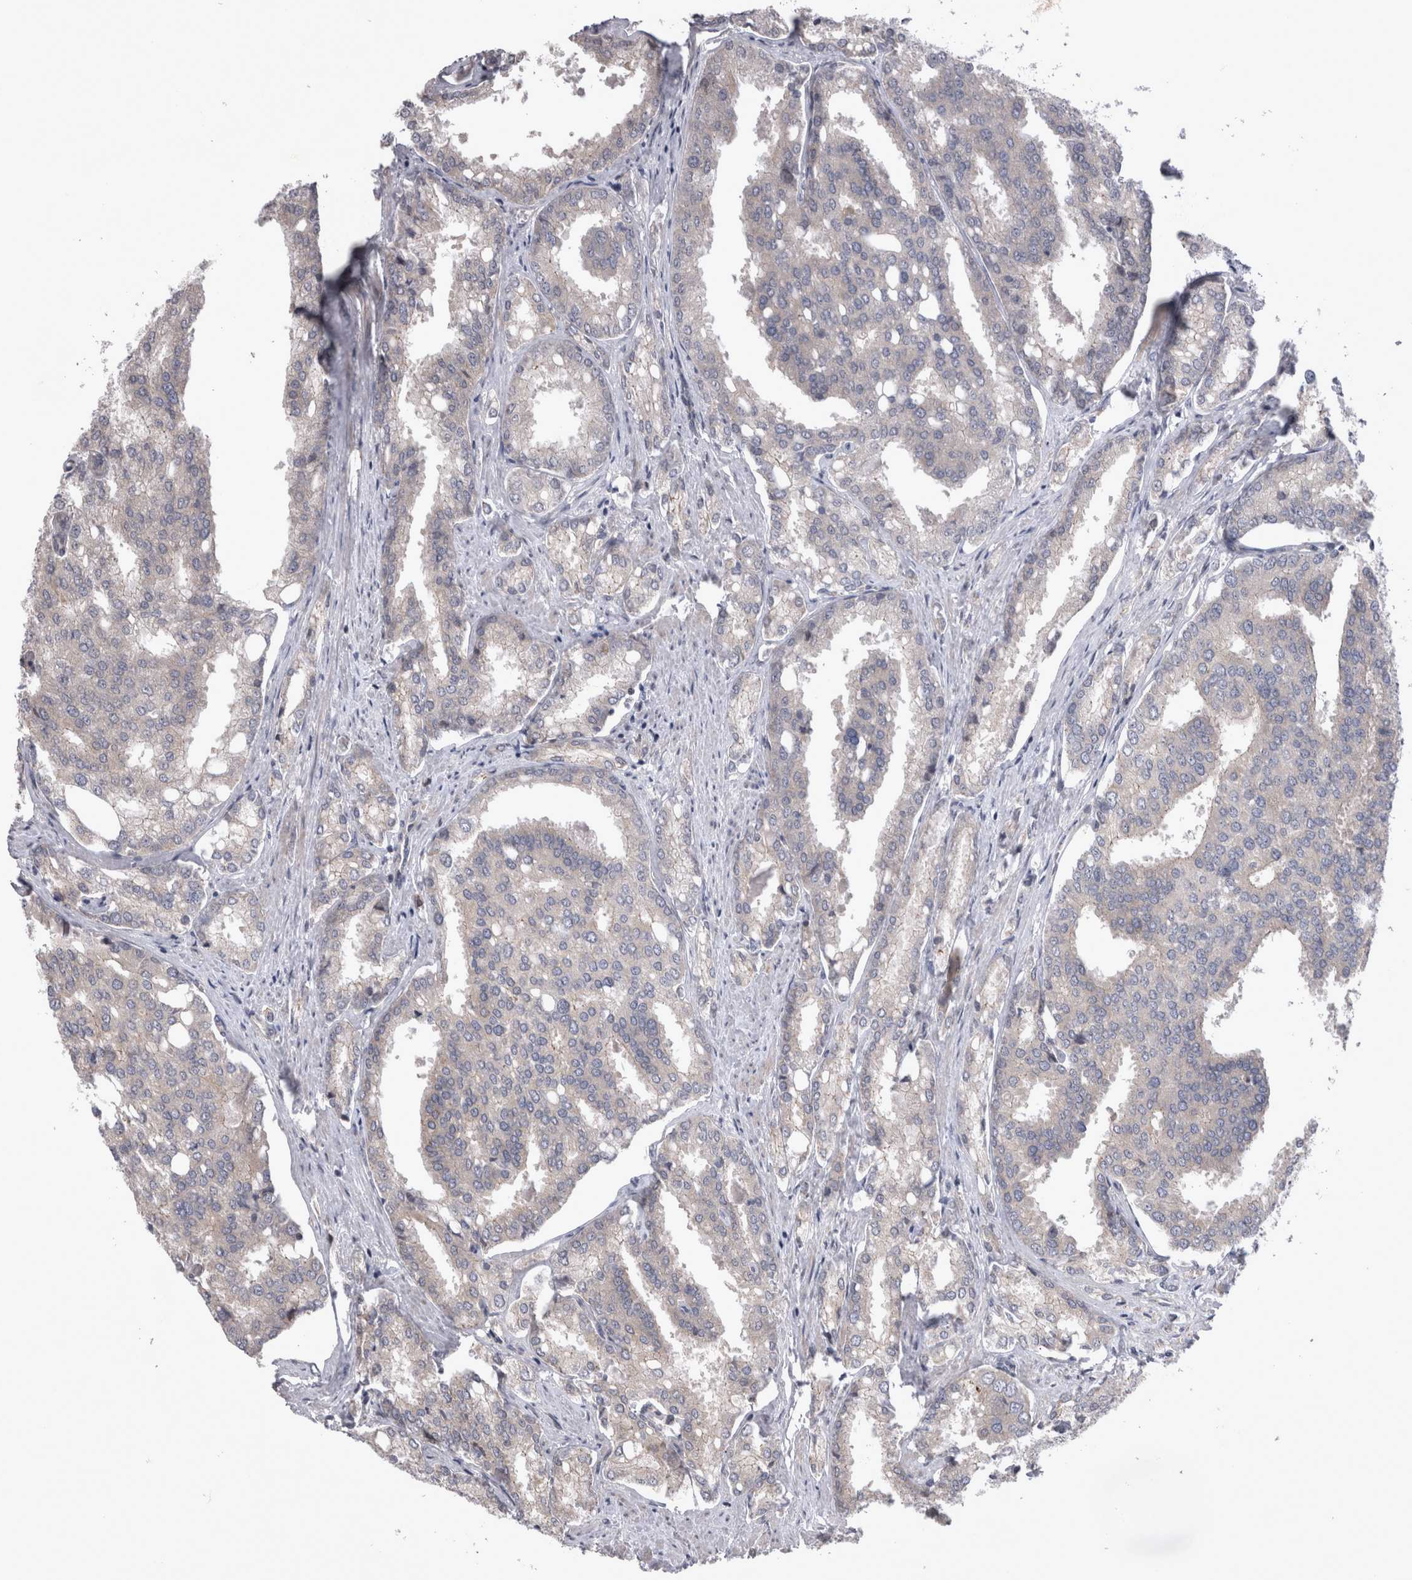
{"staining": {"intensity": "negative", "quantity": "none", "location": "none"}, "tissue": "prostate cancer", "cell_type": "Tumor cells", "image_type": "cancer", "snomed": [{"axis": "morphology", "description": "Adenocarcinoma, High grade"}, {"axis": "topography", "description": "Prostate"}], "caption": "The photomicrograph reveals no staining of tumor cells in prostate adenocarcinoma (high-grade).", "gene": "NENF", "patient": {"sex": "male", "age": 50}}